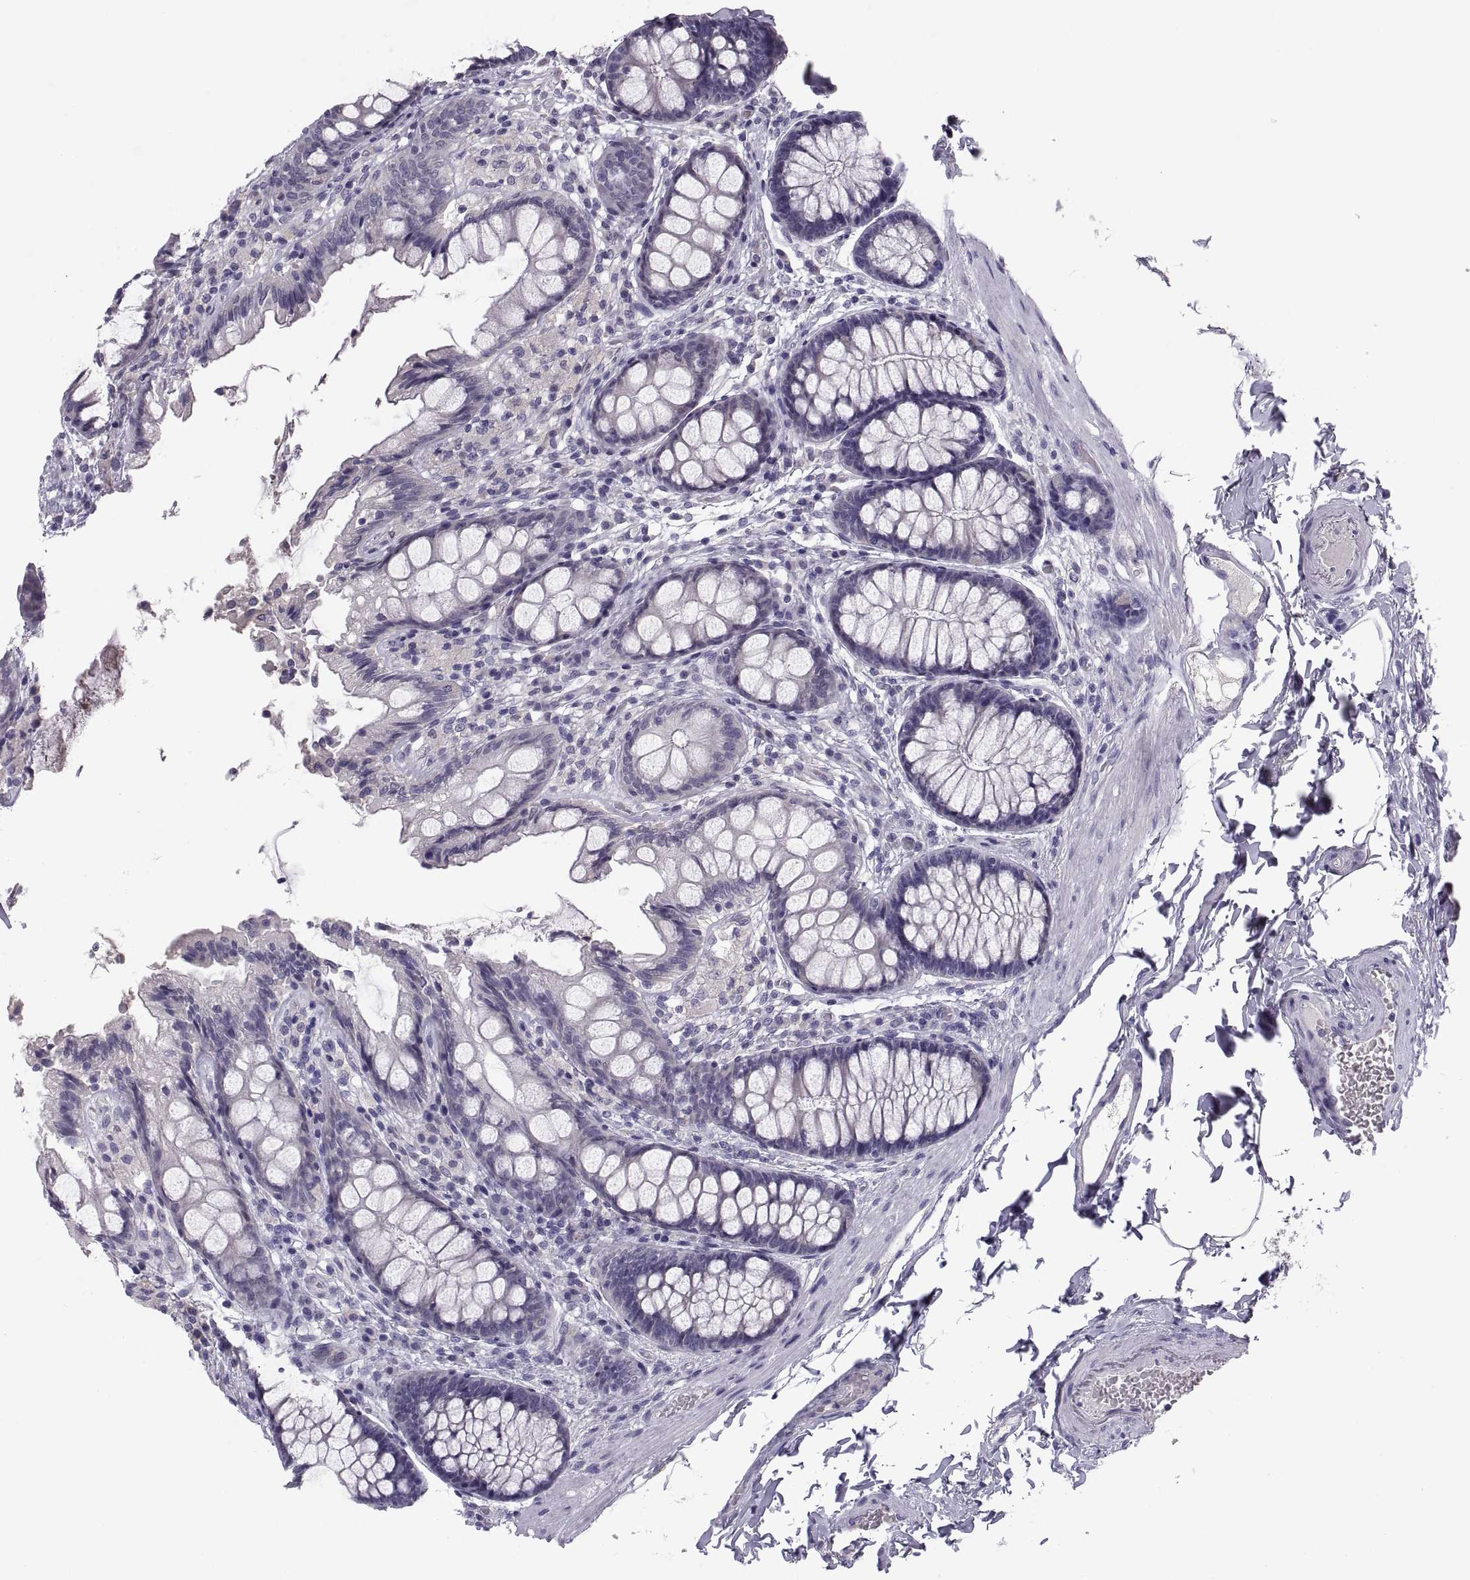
{"staining": {"intensity": "negative", "quantity": "none", "location": "none"}, "tissue": "colon", "cell_type": "Endothelial cells", "image_type": "normal", "snomed": [{"axis": "morphology", "description": "Normal tissue, NOS"}, {"axis": "topography", "description": "Colon"}], "caption": "Photomicrograph shows no significant protein positivity in endothelial cells of unremarkable colon.", "gene": "PTN", "patient": {"sex": "female", "age": 86}}